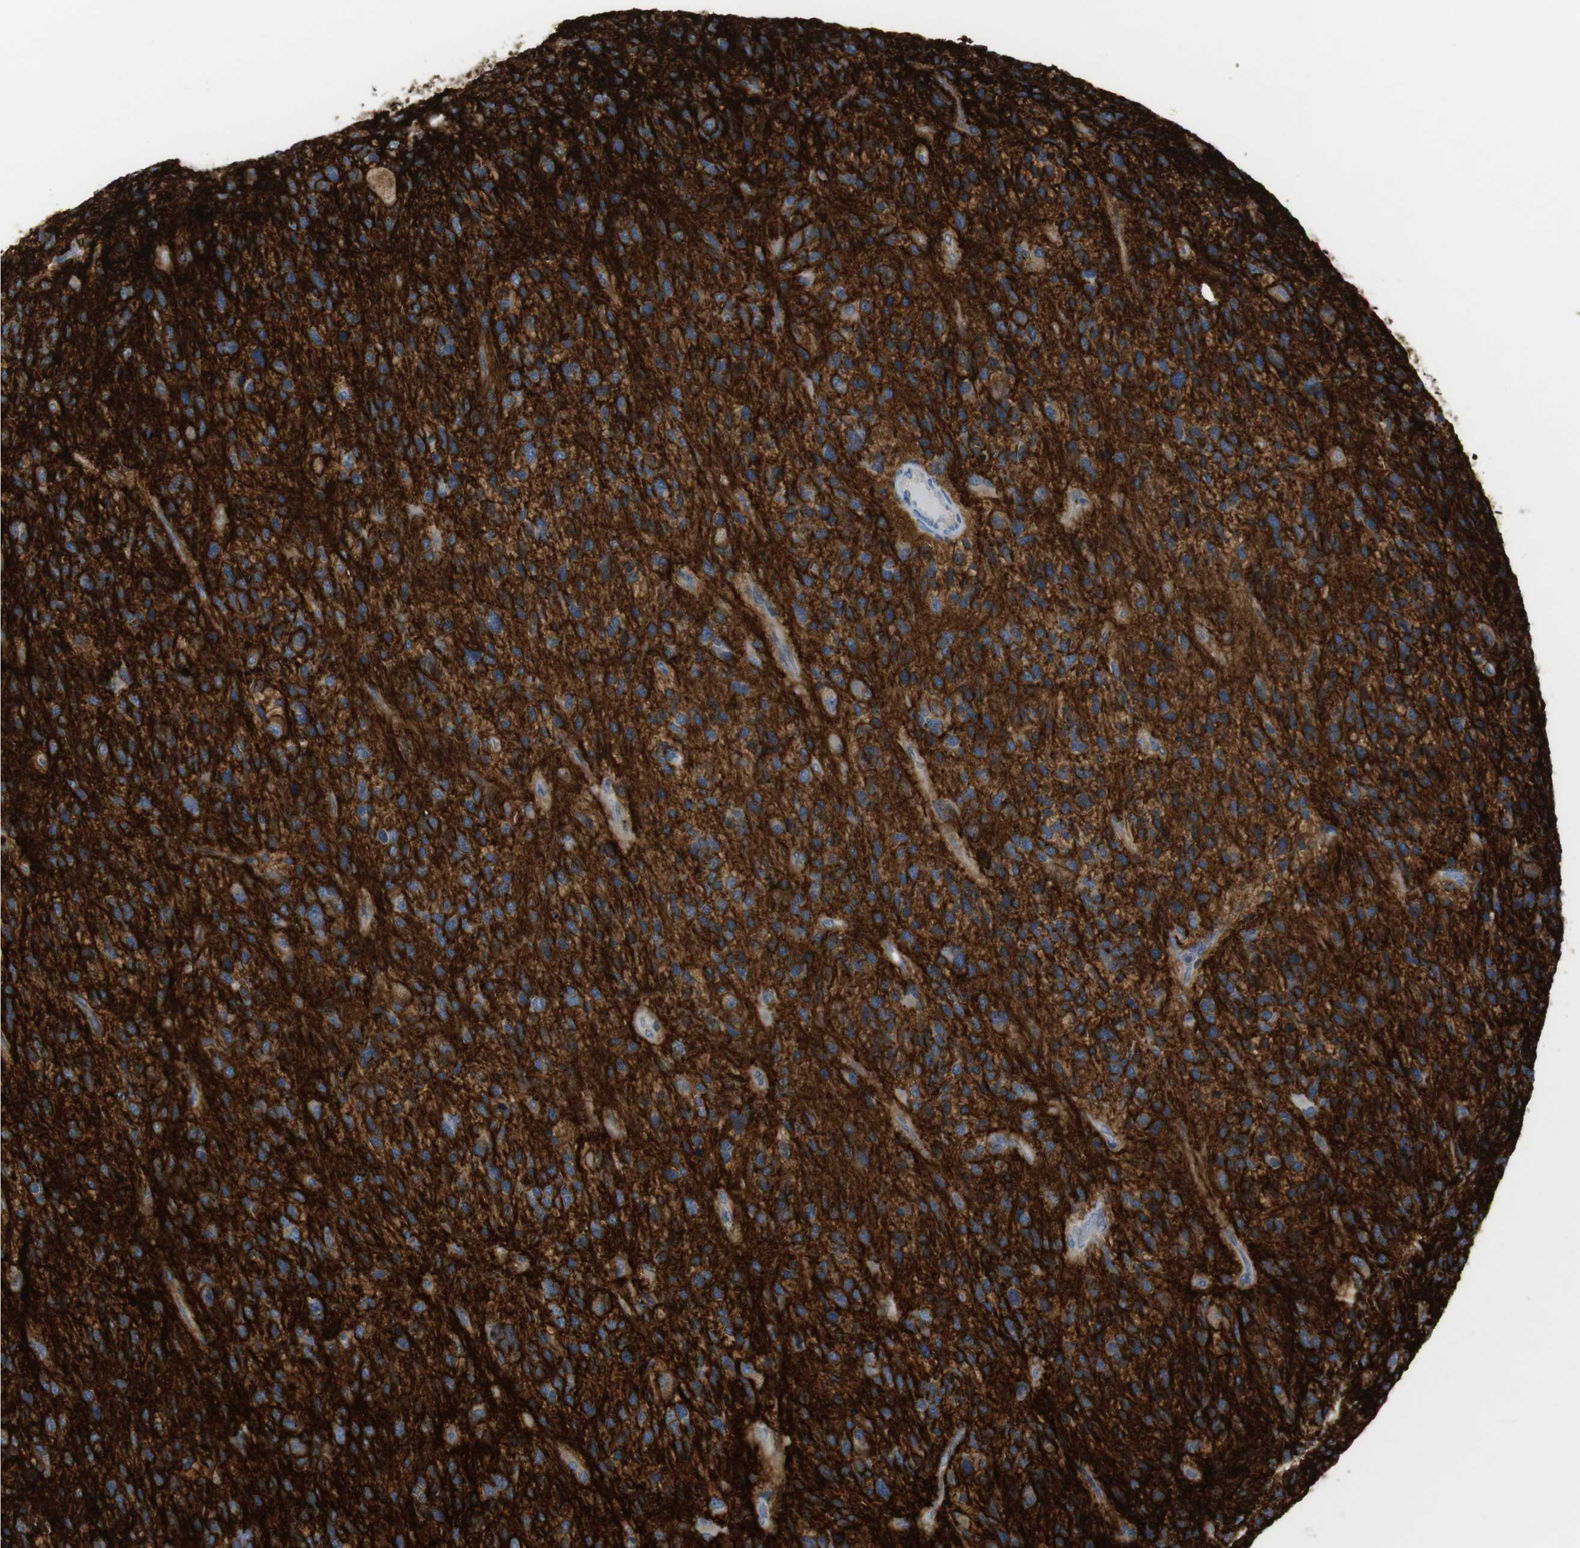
{"staining": {"intensity": "moderate", "quantity": "25%-75%", "location": "cytoplasmic/membranous"}, "tissue": "glioma", "cell_type": "Tumor cells", "image_type": "cancer", "snomed": [{"axis": "morphology", "description": "Glioma, malignant, High grade"}, {"axis": "topography", "description": "Brain"}], "caption": "The immunohistochemical stain labels moderate cytoplasmic/membranous staining in tumor cells of glioma tissue.", "gene": "SIRPA", "patient": {"sex": "female", "age": 58}}